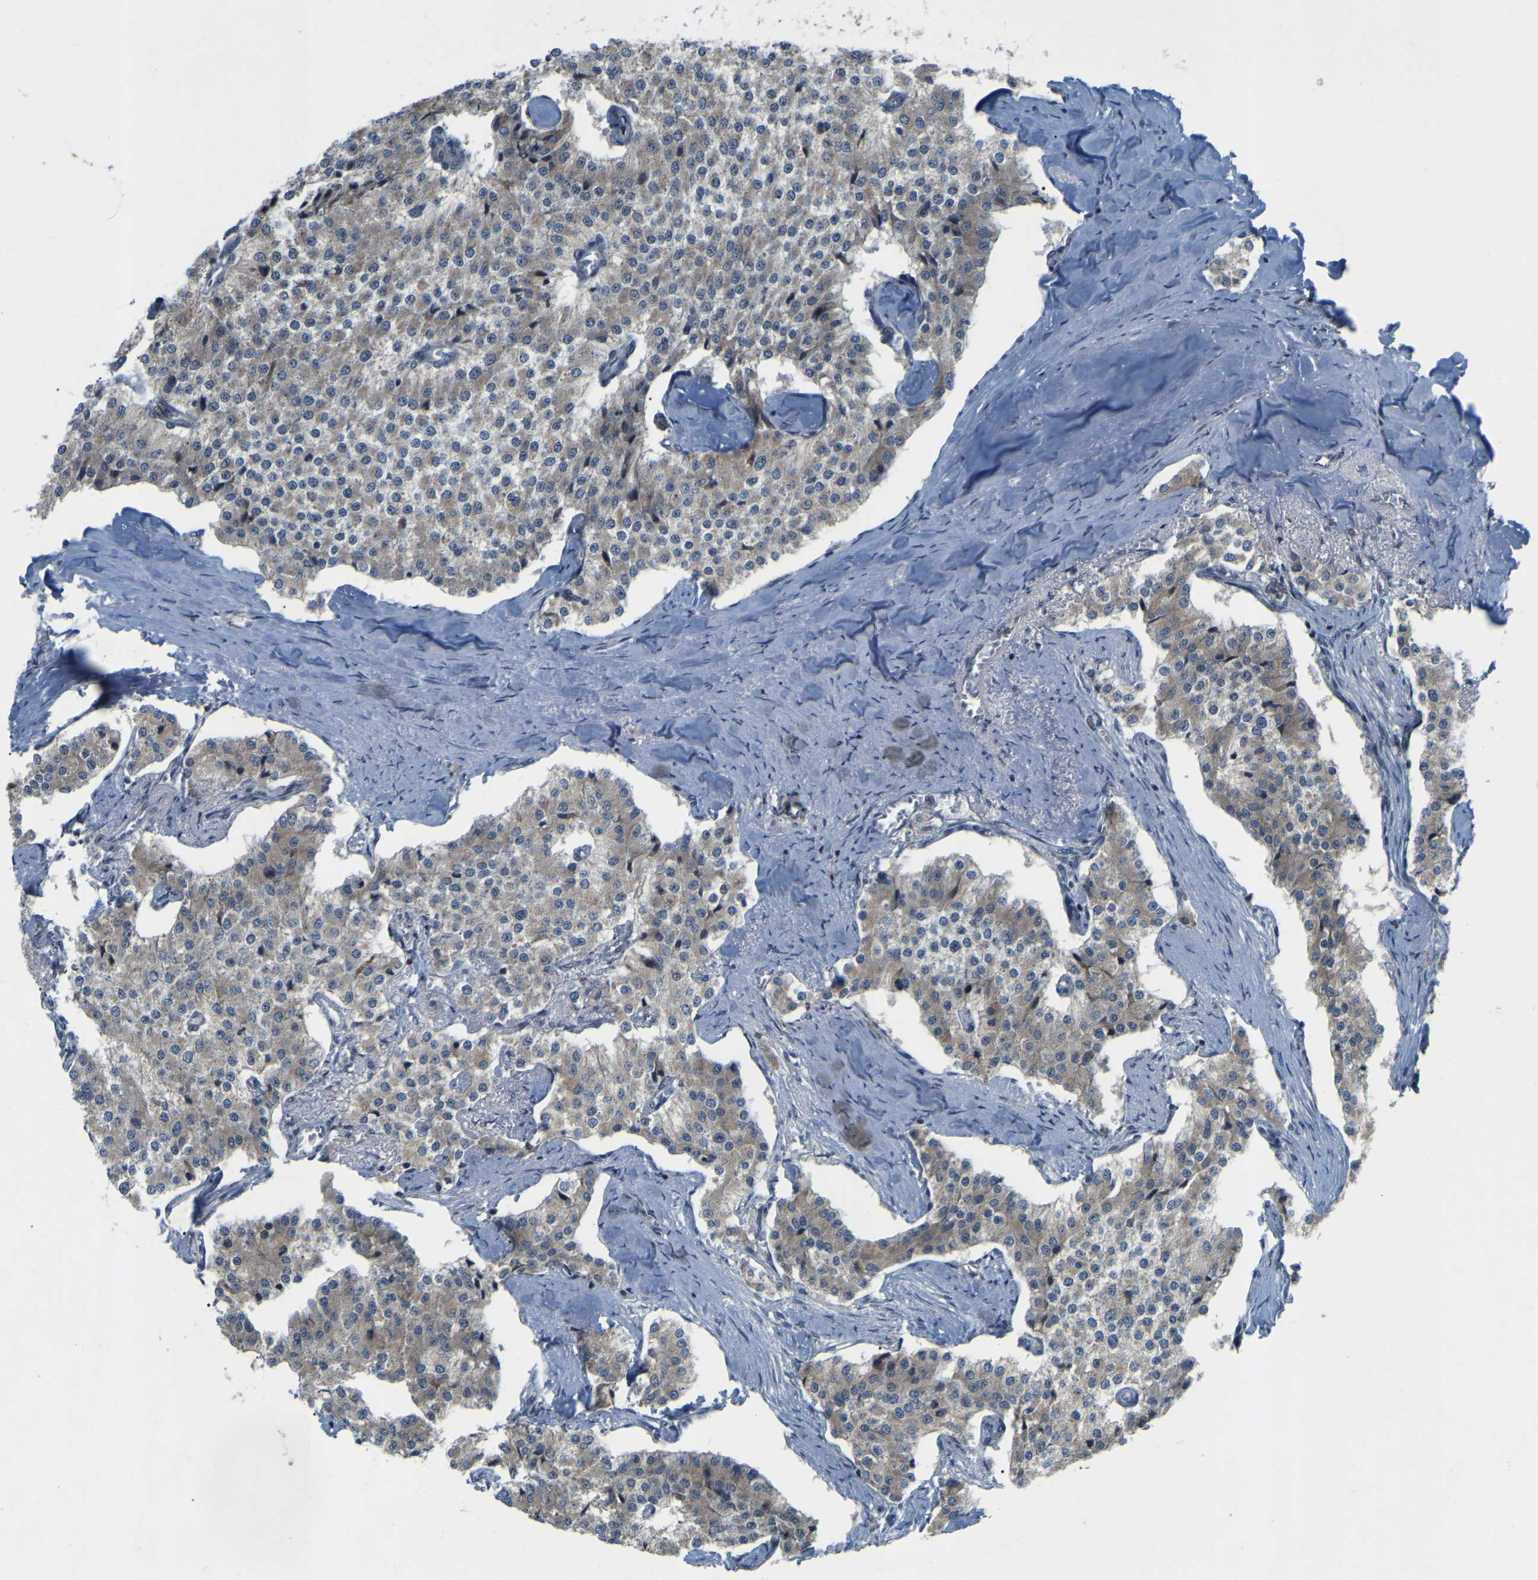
{"staining": {"intensity": "weak", "quantity": ">75%", "location": "cytoplasmic/membranous"}, "tissue": "carcinoid", "cell_type": "Tumor cells", "image_type": "cancer", "snomed": [{"axis": "morphology", "description": "Carcinoid, malignant, NOS"}, {"axis": "topography", "description": "Colon"}], "caption": "Carcinoid (malignant) stained for a protein shows weak cytoplasmic/membranous positivity in tumor cells.", "gene": "PARL", "patient": {"sex": "female", "age": 52}}